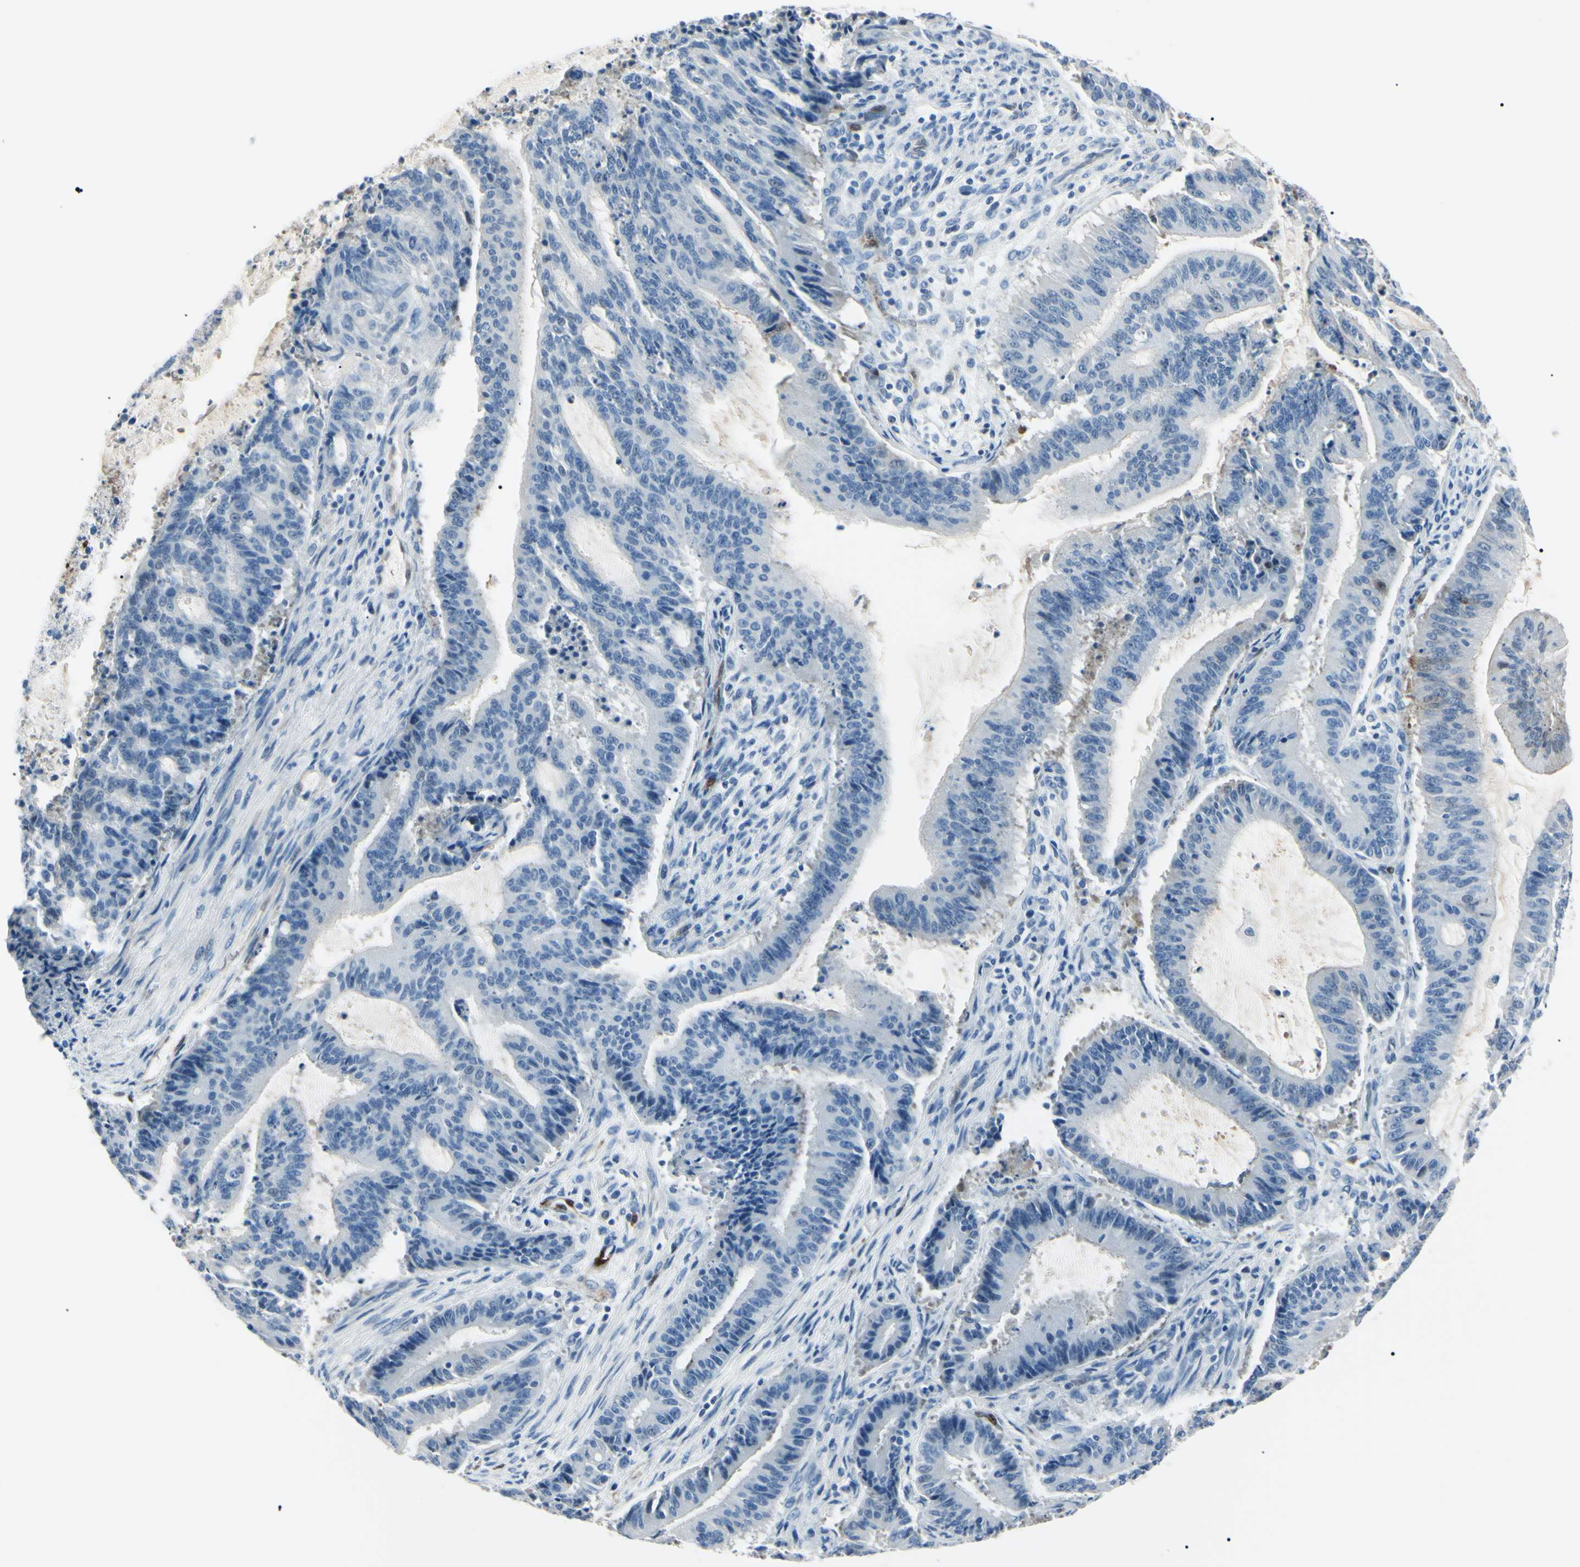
{"staining": {"intensity": "negative", "quantity": "none", "location": "none"}, "tissue": "liver cancer", "cell_type": "Tumor cells", "image_type": "cancer", "snomed": [{"axis": "morphology", "description": "Cholangiocarcinoma"}, {"axis": "topography", "description": "Liver"}], "caption": "Tumor cells are negative for brown protein staining in cholangiocarcinoma (liver). (DAB (3,3'-diaminobenzidine) immunohistochemistry, high magnification).", "gene": "CA2", "patient": {"sex": "female", "age": 73}}